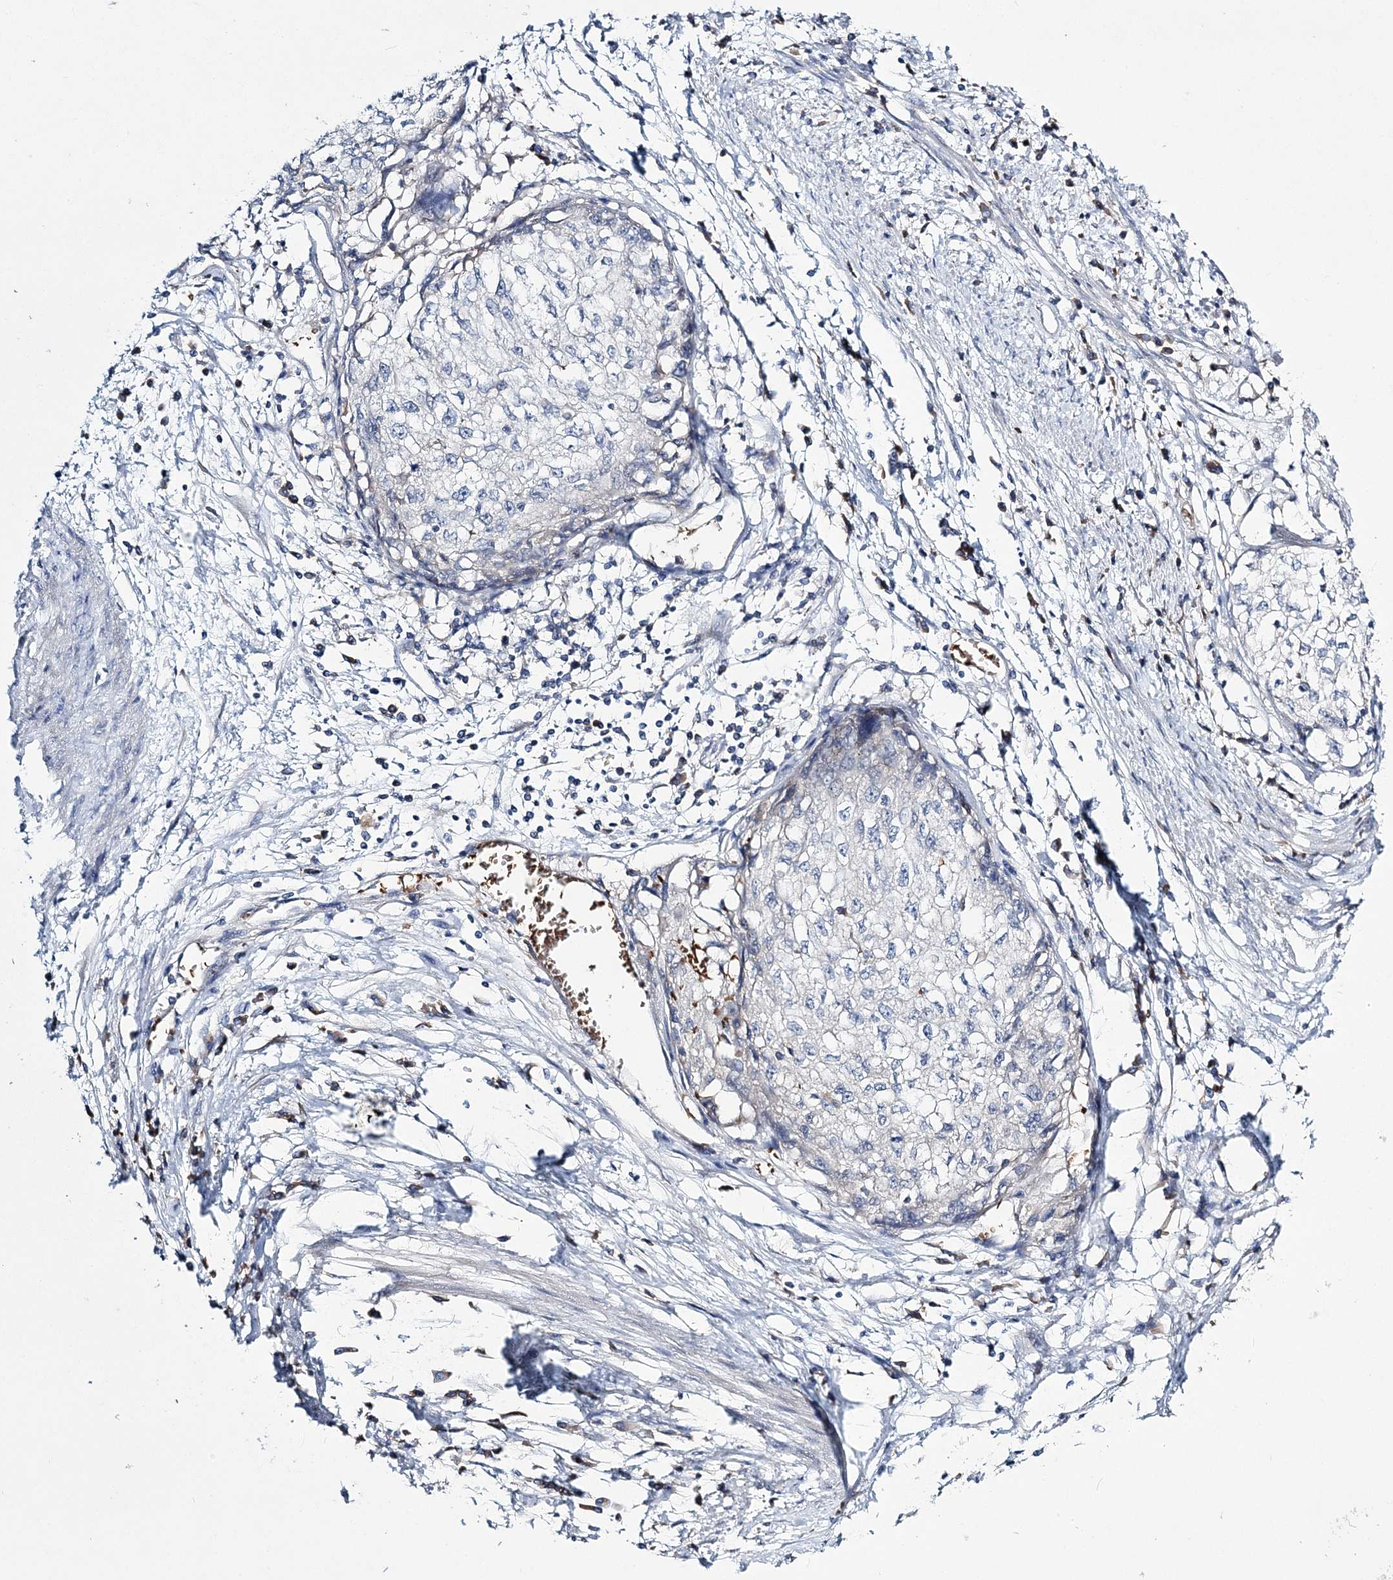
{"staining": {"intensity": "negative", "quantity": "none", "location": "none"}, "tissue": "cervical cancer", "cell_type": "Tumor cells", "image_type": "cancer", "snomed": [{"axis": "morphology", "description": "Squamous cell carcinoma, NOS"}, {"axis": "topography", "description": "Cervix"}], "caption": "DAB (3,3'-diaminobenzidine) immunohistochemical staining of human cervical cancer (squamous cell carcinoma) exhibits no significant positivity in tumor cells.", "gene": "ATP11B", "patient": {"sex": "female", "age": 57}}